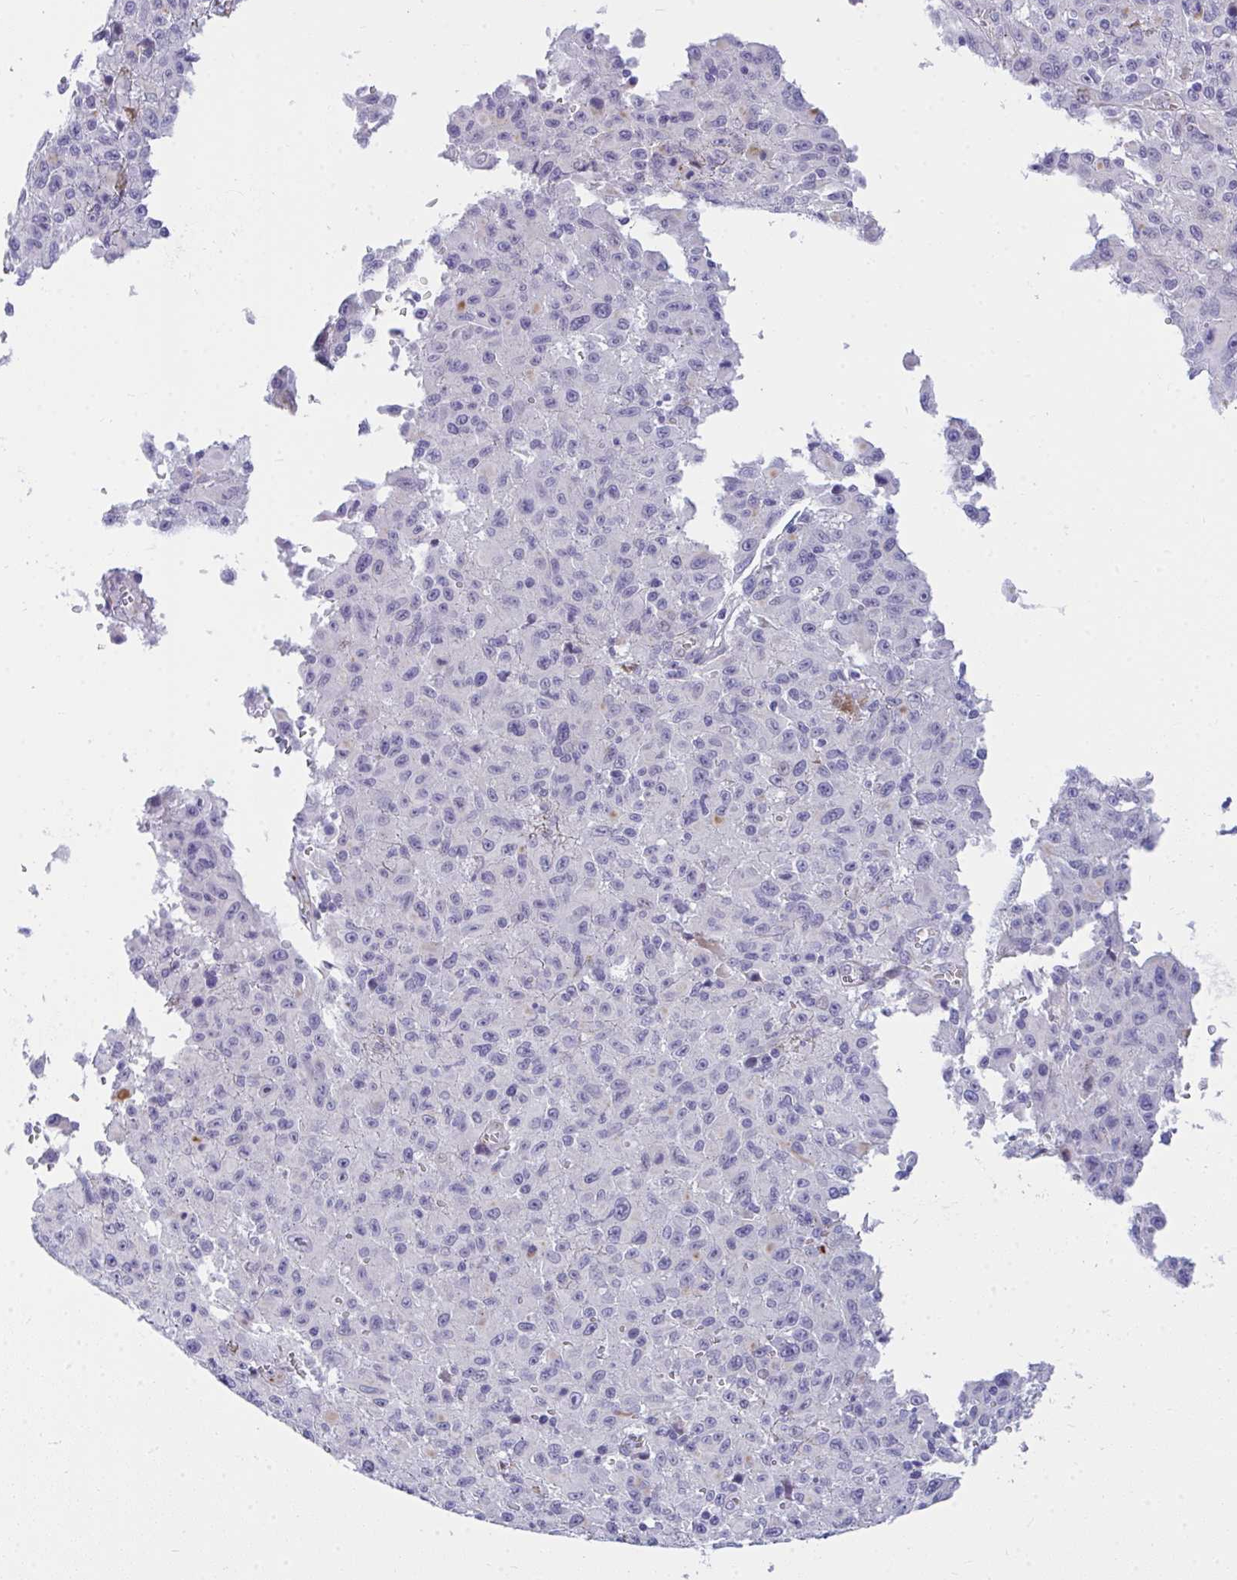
{"staining": {"intensity": "negative", "quantity": "none", "location": "none"}, "tissue": "melanoma", "cell_type": "Tumor cells", "image_type": "cancer", "snomed": [{"axis": "morphology", "description": "Malignant melanoma, NOS"}, {"axis": "topography", "description": "Skin"}], "caption": "This photomicrograph is of malignant melanoma stained with IHC to label a protein in brown with the nuclei are counter-stained blue. There is no staining in tumor cells. (IHC, brightfield microscopy, high magnification).", "gene": "TSBP1", "patient": {"sex": "male", "age": 46}}